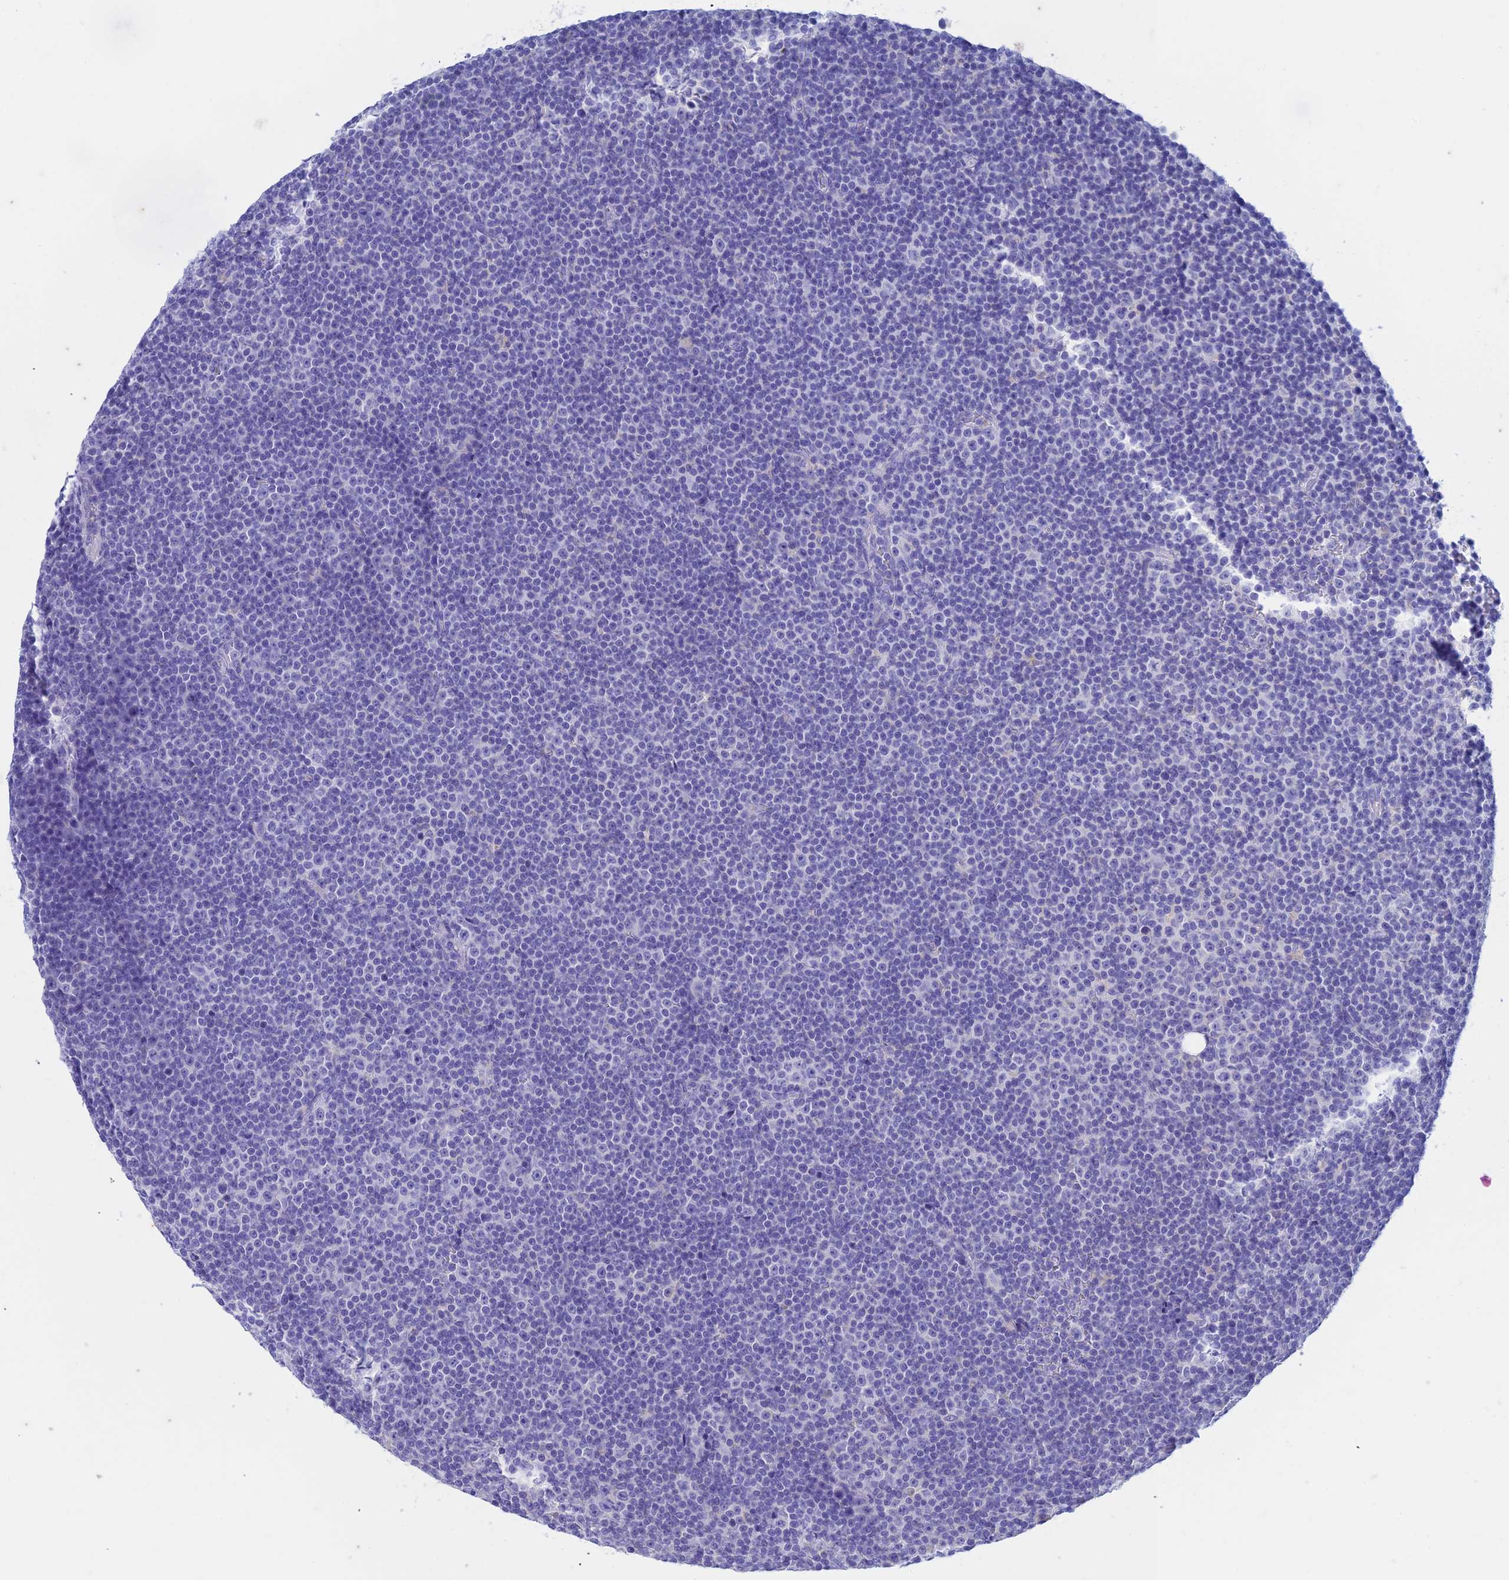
{"staining": {"intensity": "negative", "quantity": "none", "location": "none"}, "tissue": "lymphoma", "cell_type": "Tumor cells", "image_type": "cancer", "snomed": [{"axis": "morphology", "description": "Malignant lymphoma, non-Hodgkin's type, Low grade"}, {"axis": "topography", "description": "Lymph node"}], "caption": "Lymphoma was stained to show a protein in brown. There is no significant positivity in tumor cells.", "gene": "FGF7", "patient": {"sex": "female", "age": 67}}